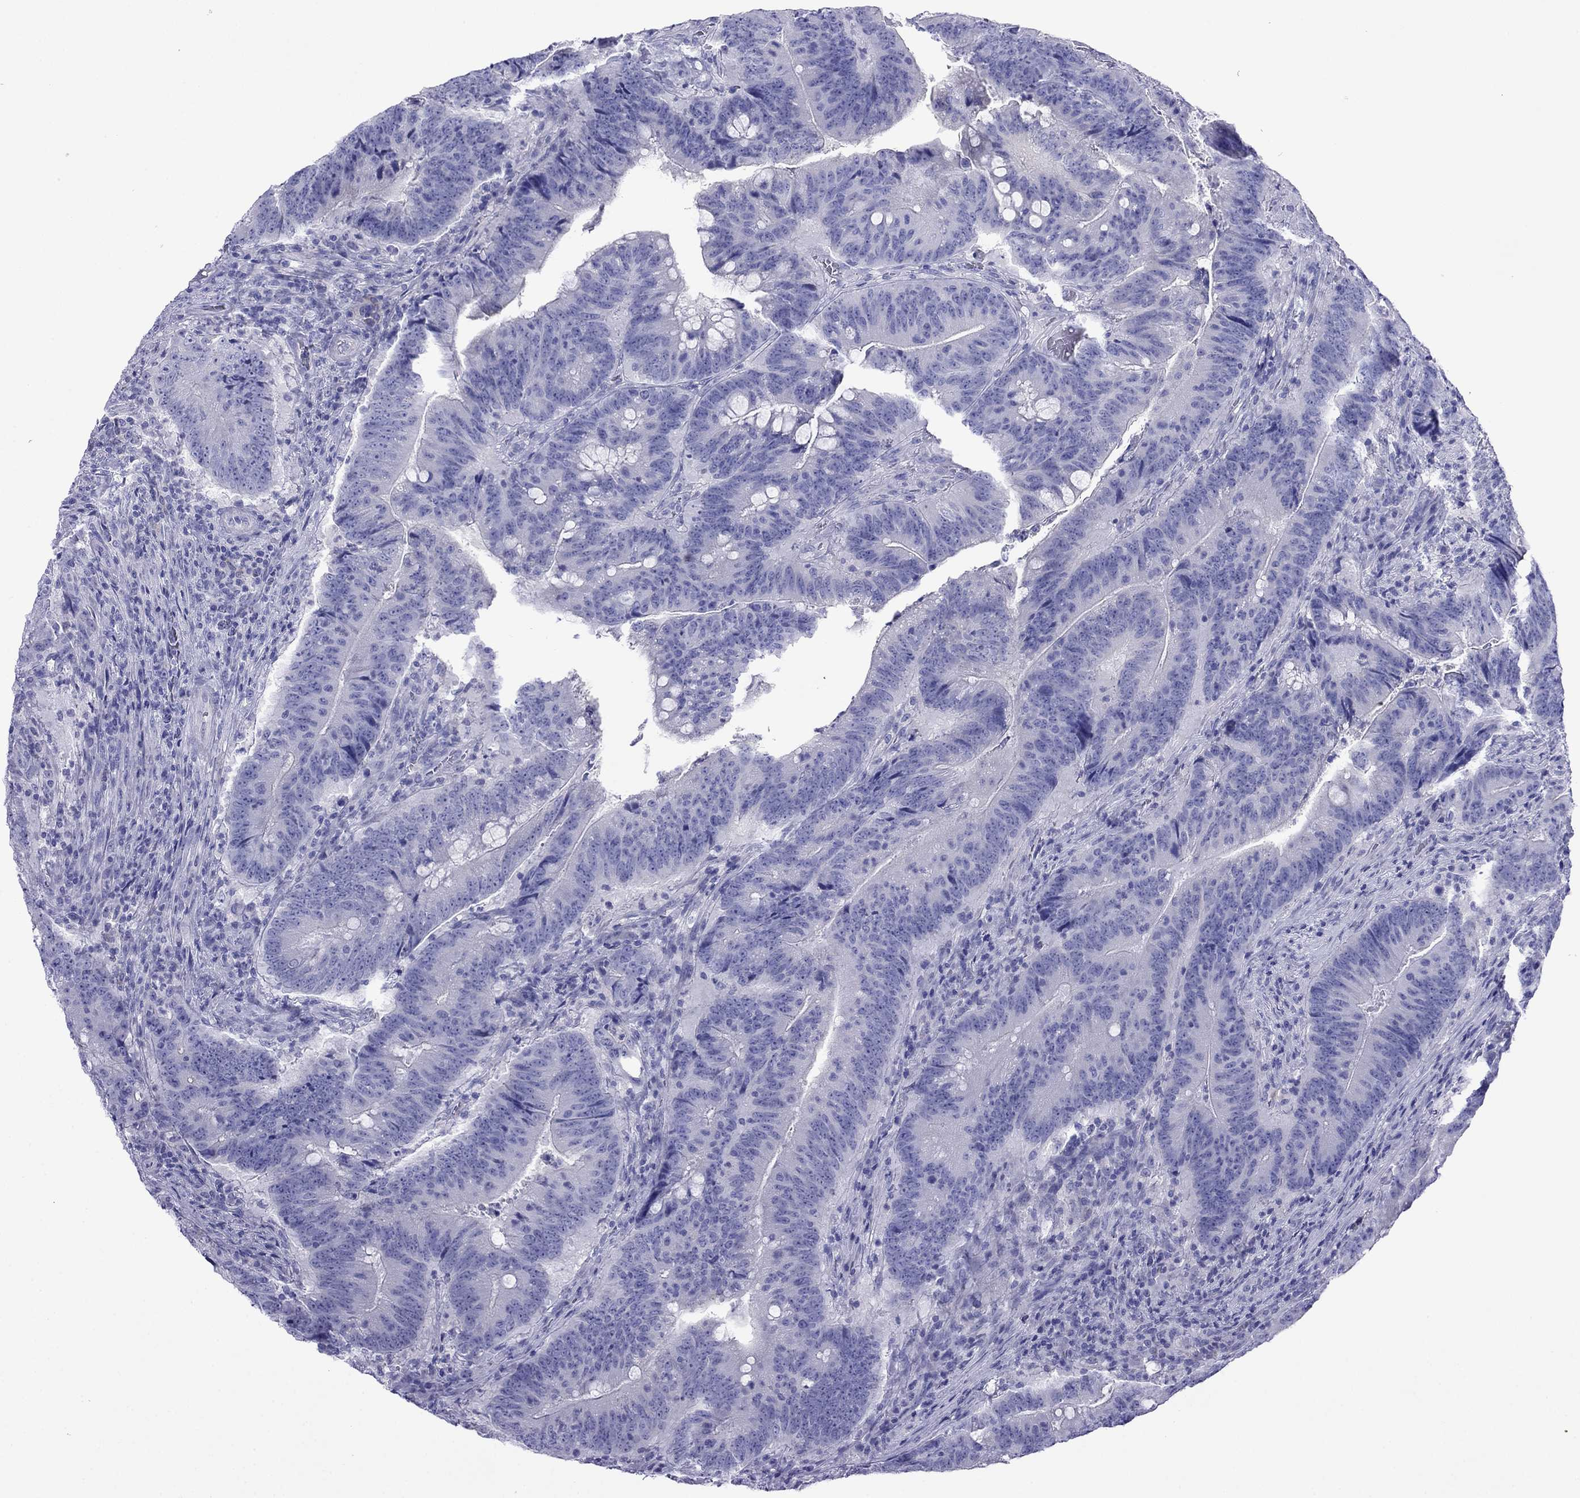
{"staining": {"intensity": "negative", "quantity": "none", "location": "none"}, "tissue": "colorectal cancer", "cell_type": "Tumor cells", "image_type": "cancer", "snomed": [{"axis": "morphology", "description": "Adenocarcinoma, NOS"}, {"axis": "topography", "description": "Colon"}], "caption": "Tumor cells are negative for protein expression in human colorectal cancer (adenocarcinoma).", "gene": "PCDHA6", "patient": {"sex": "female", "age": 87}}